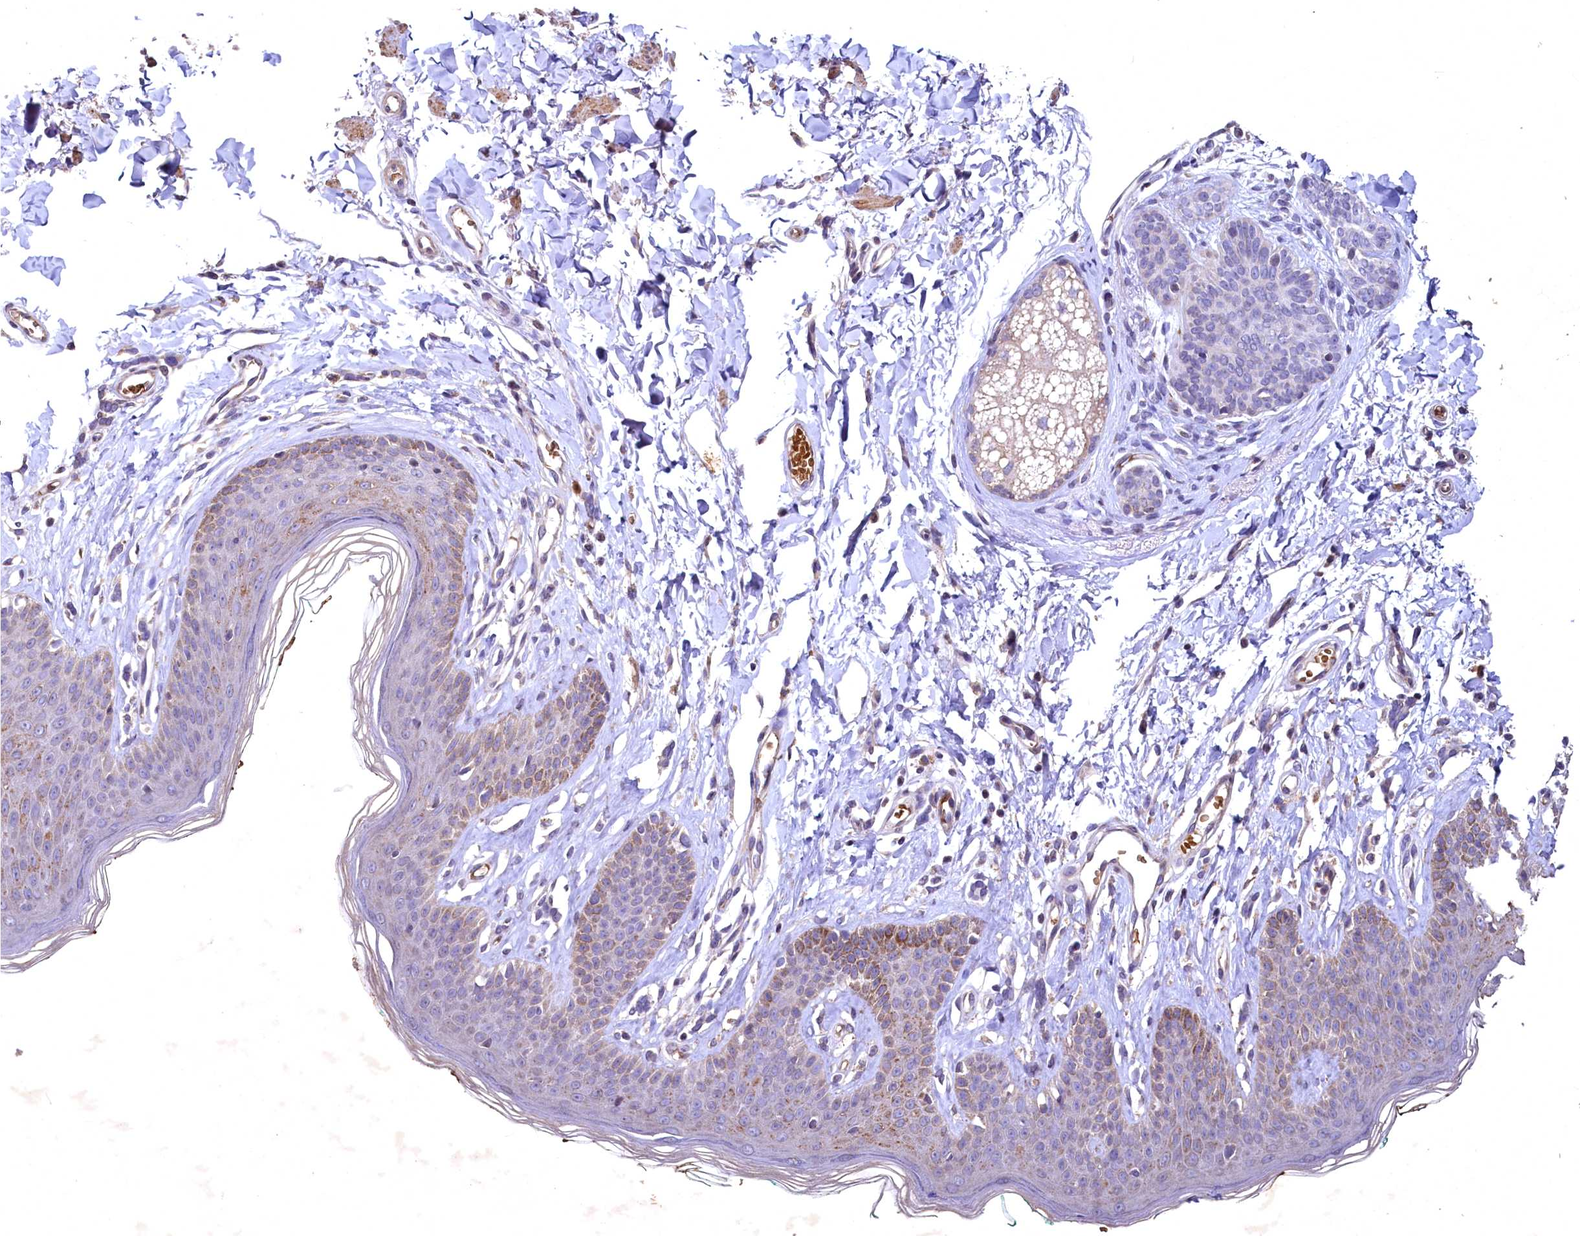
{"staining": {"intensity": "moderate", "quantity": "<25%", "location": "cytoplasmic/membranous"}, "tissue": "skin", "cell_type": "Epidermal cells", "image_type": "normal", "snomed": [{"axis": "morphology", "description": "Normal tissue, NOS"}, {"axis": "morphology", "description": "Squamous cell carcinoma, NOS"}, {"axis": "topography", "description": "Vulva"}], "caption": "Approximately <25% of epidermal cells in normal skin demonstrate moderate cytoplasmic/membranous protein positivity as visualized by brown immunohistochemical staining.", "gene": "SPTA1", "patient": {"sex": "female", "age": 85}}